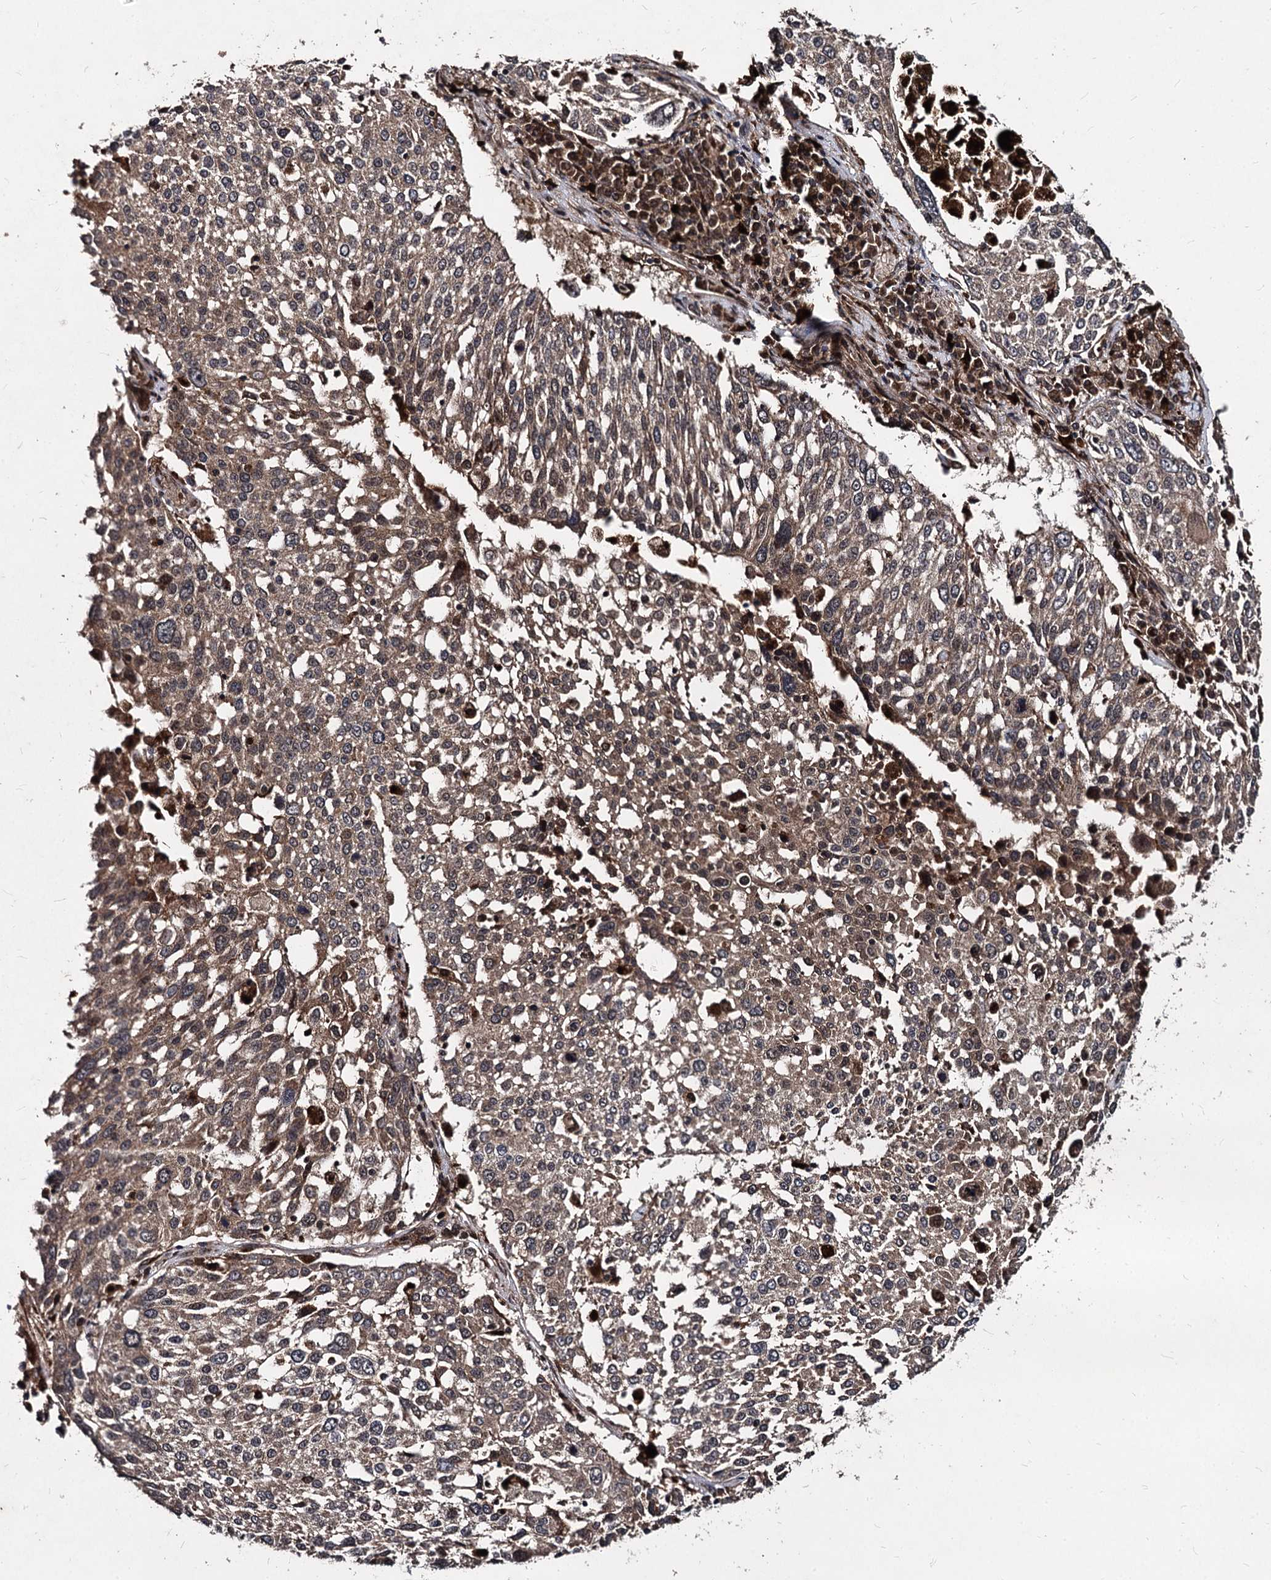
{"staining": {"intensity": "moderate", "quantity": ">75%", "location": "cytoplasmic/membranous"}, "tissue": "lung cancer", "cell_type": "Tumor cells", "image_type": "cancer", "snomed": [{"axis": "morphology", "description": "Squamous cell carcinoma, NOS"}, {"axis": "topography", "description": "Lung"}], "caption": "Immunohistochemical staining of human lung cancer (squamous cell carcinoma) displays medium levels of moderate cytoplasmic/membranous expression in approximately >75% of tumor cells. The staining was performed using DAB to visualize the protein expression in brown, while the nuclei were stained in blue with hematoxylin (Magnification: 20x).", "gene": "BCL2L2", "patient": {"sex": "male", "age": 65}}